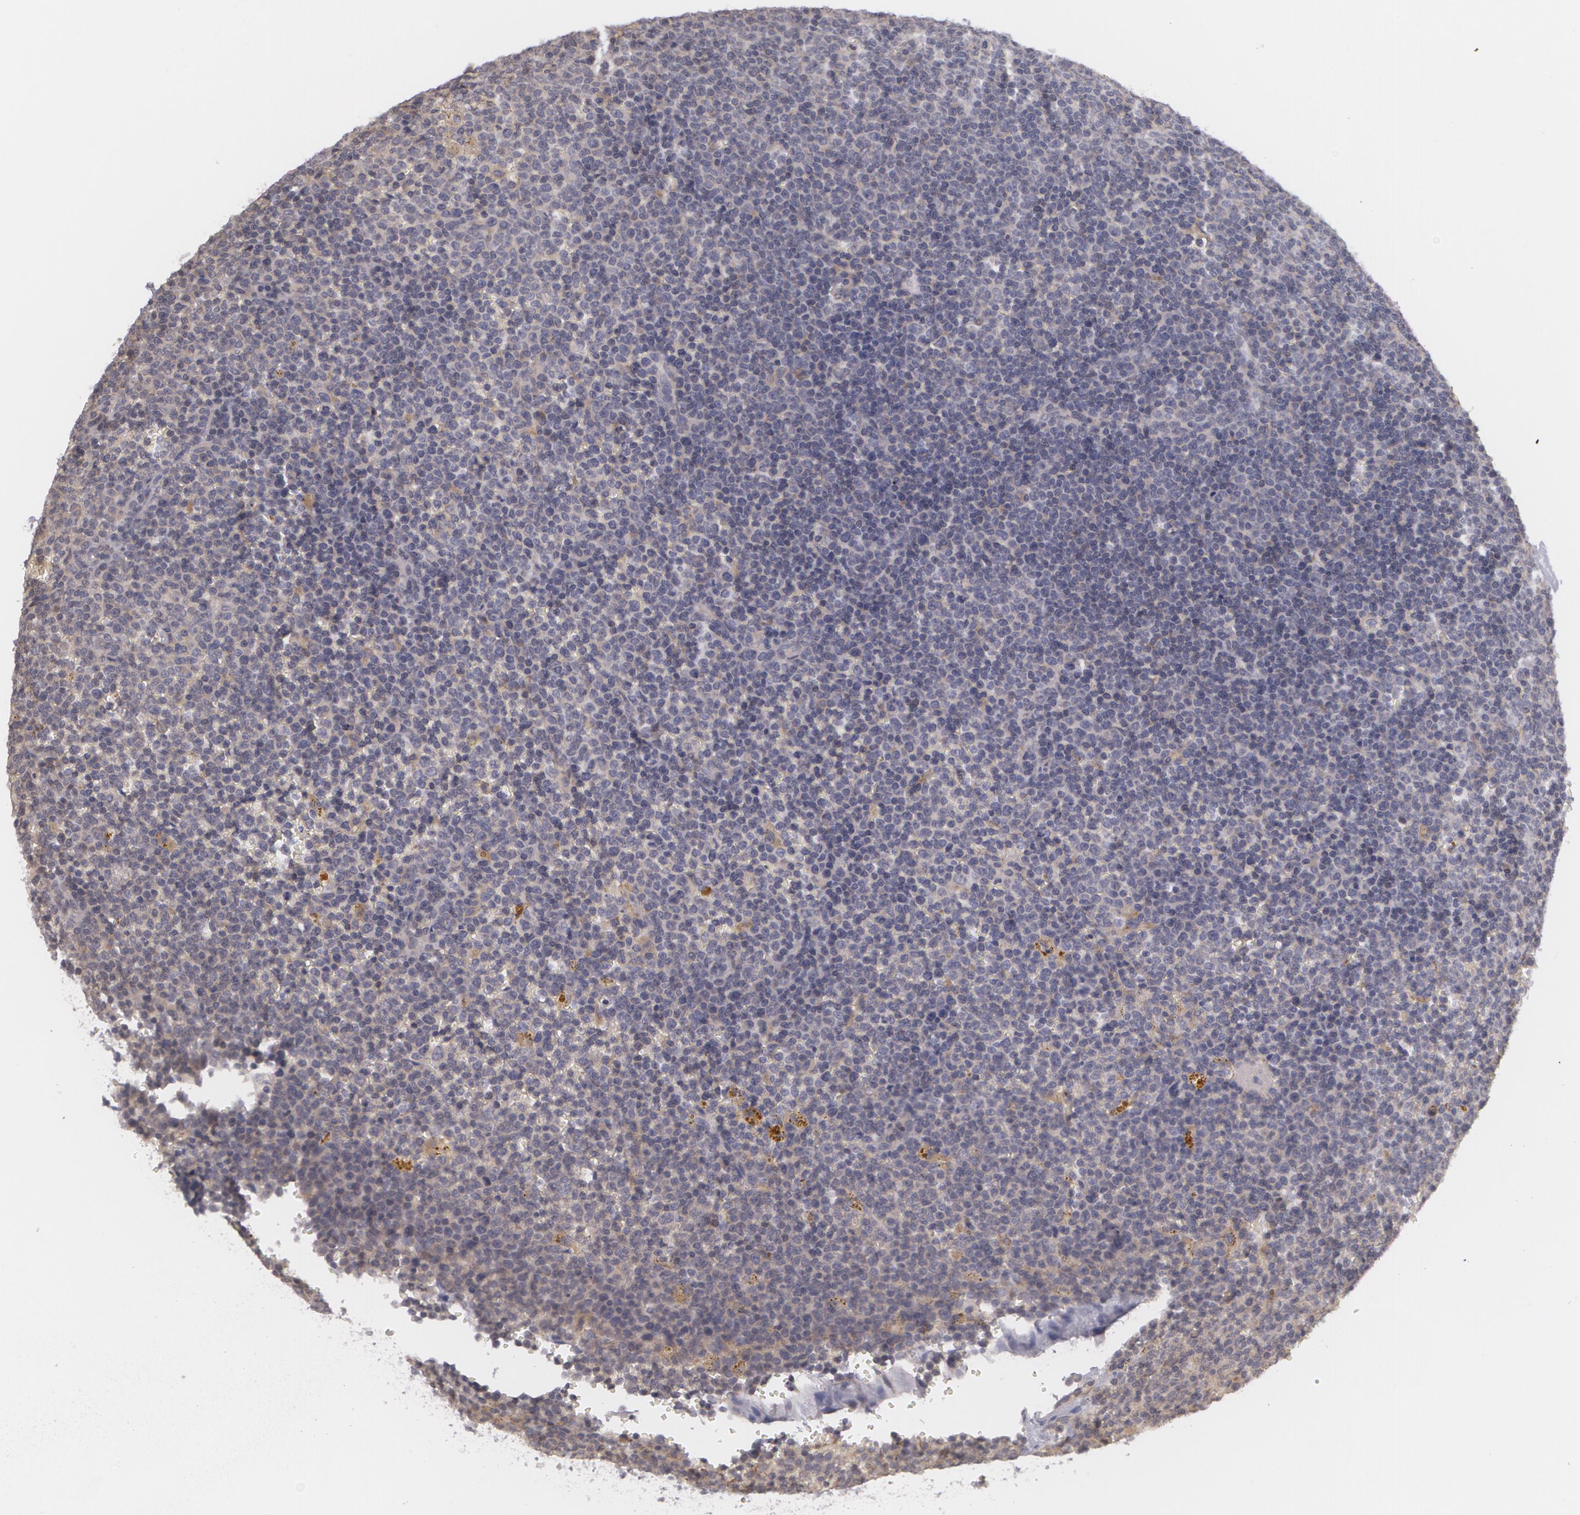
{"staining": {"intensity": "weak", "quantity": "25%-75%", "location": "cytoplasmic/membranous"}, "tissue": "lymphoma", "cell_type": "Tumor cells", "image_type": "cancer", "snomed": [{"axis": "morphology", "description": "Malignant lymphoma, non-Hodgkin's type, Low grade"}, {"axis": "topography", "description": "Lymph node"}], "caption": "Immunohistochemistry photomicrograph of human lymphoma stained for a protein (brown), which displays low levels of weak cytoplasmic/membranous staining in approximately 25%-75% of tumor cells.", "gene": "CASK", "patient": {"sex": "male", "age": 50}}